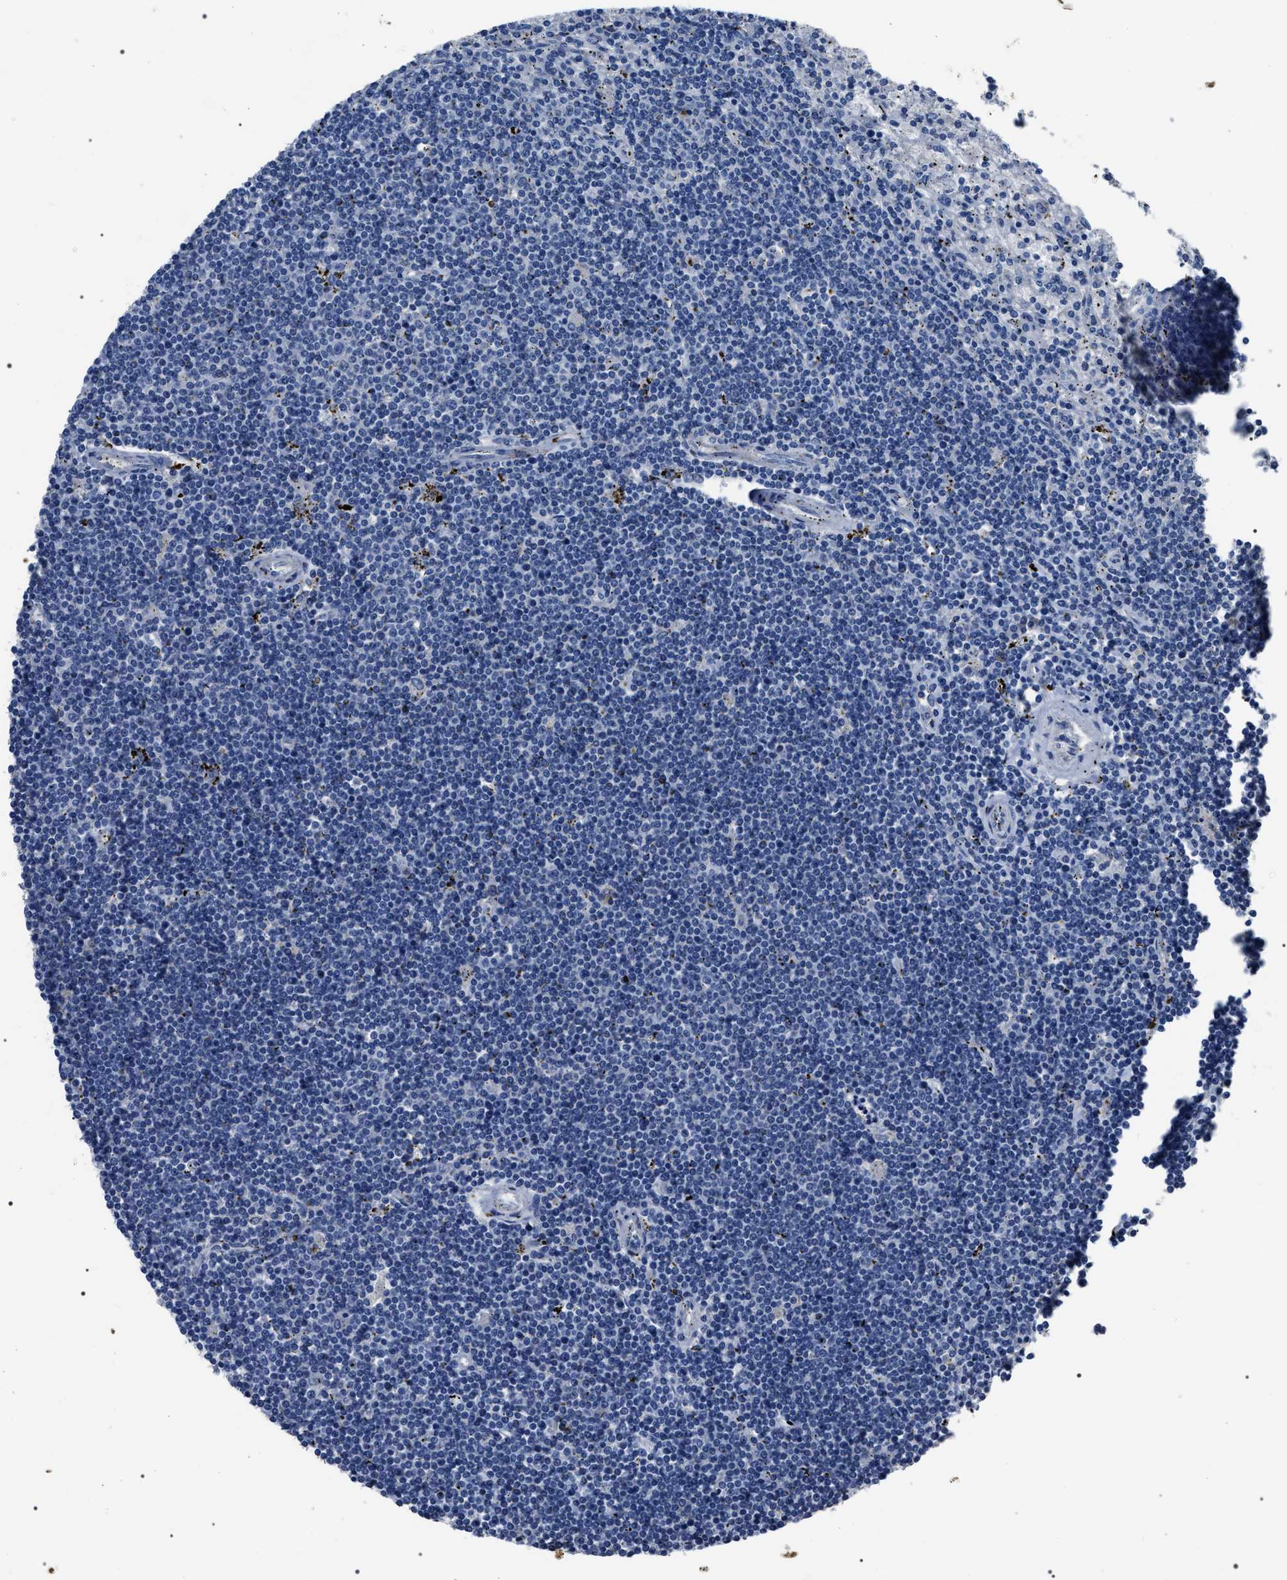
{"staining": {"intensity": "negative", "quantity": "none", "location": "none"}, "tissue": "lymphoma", "cell_type": "Tumor cells", "image_type": "cancer", "snomed": [{"axis": "morphology", "description": "Malignant lymphoma, non-Hodgkin's type, Low grade"}, {"axis": "topography", "description": "Spleen"}], "caption": "There is no significant positivity in tumor cells of lymphoma. The staining was performed using DAB (3,3'-diaminobenzidine) to visualize the protein expression in brown, while the nuclei were stained in blue with hematoxylin (Magnification: 20x).", "gene": "TRIM54", "patient": {"sex": "male", "age": 76}}